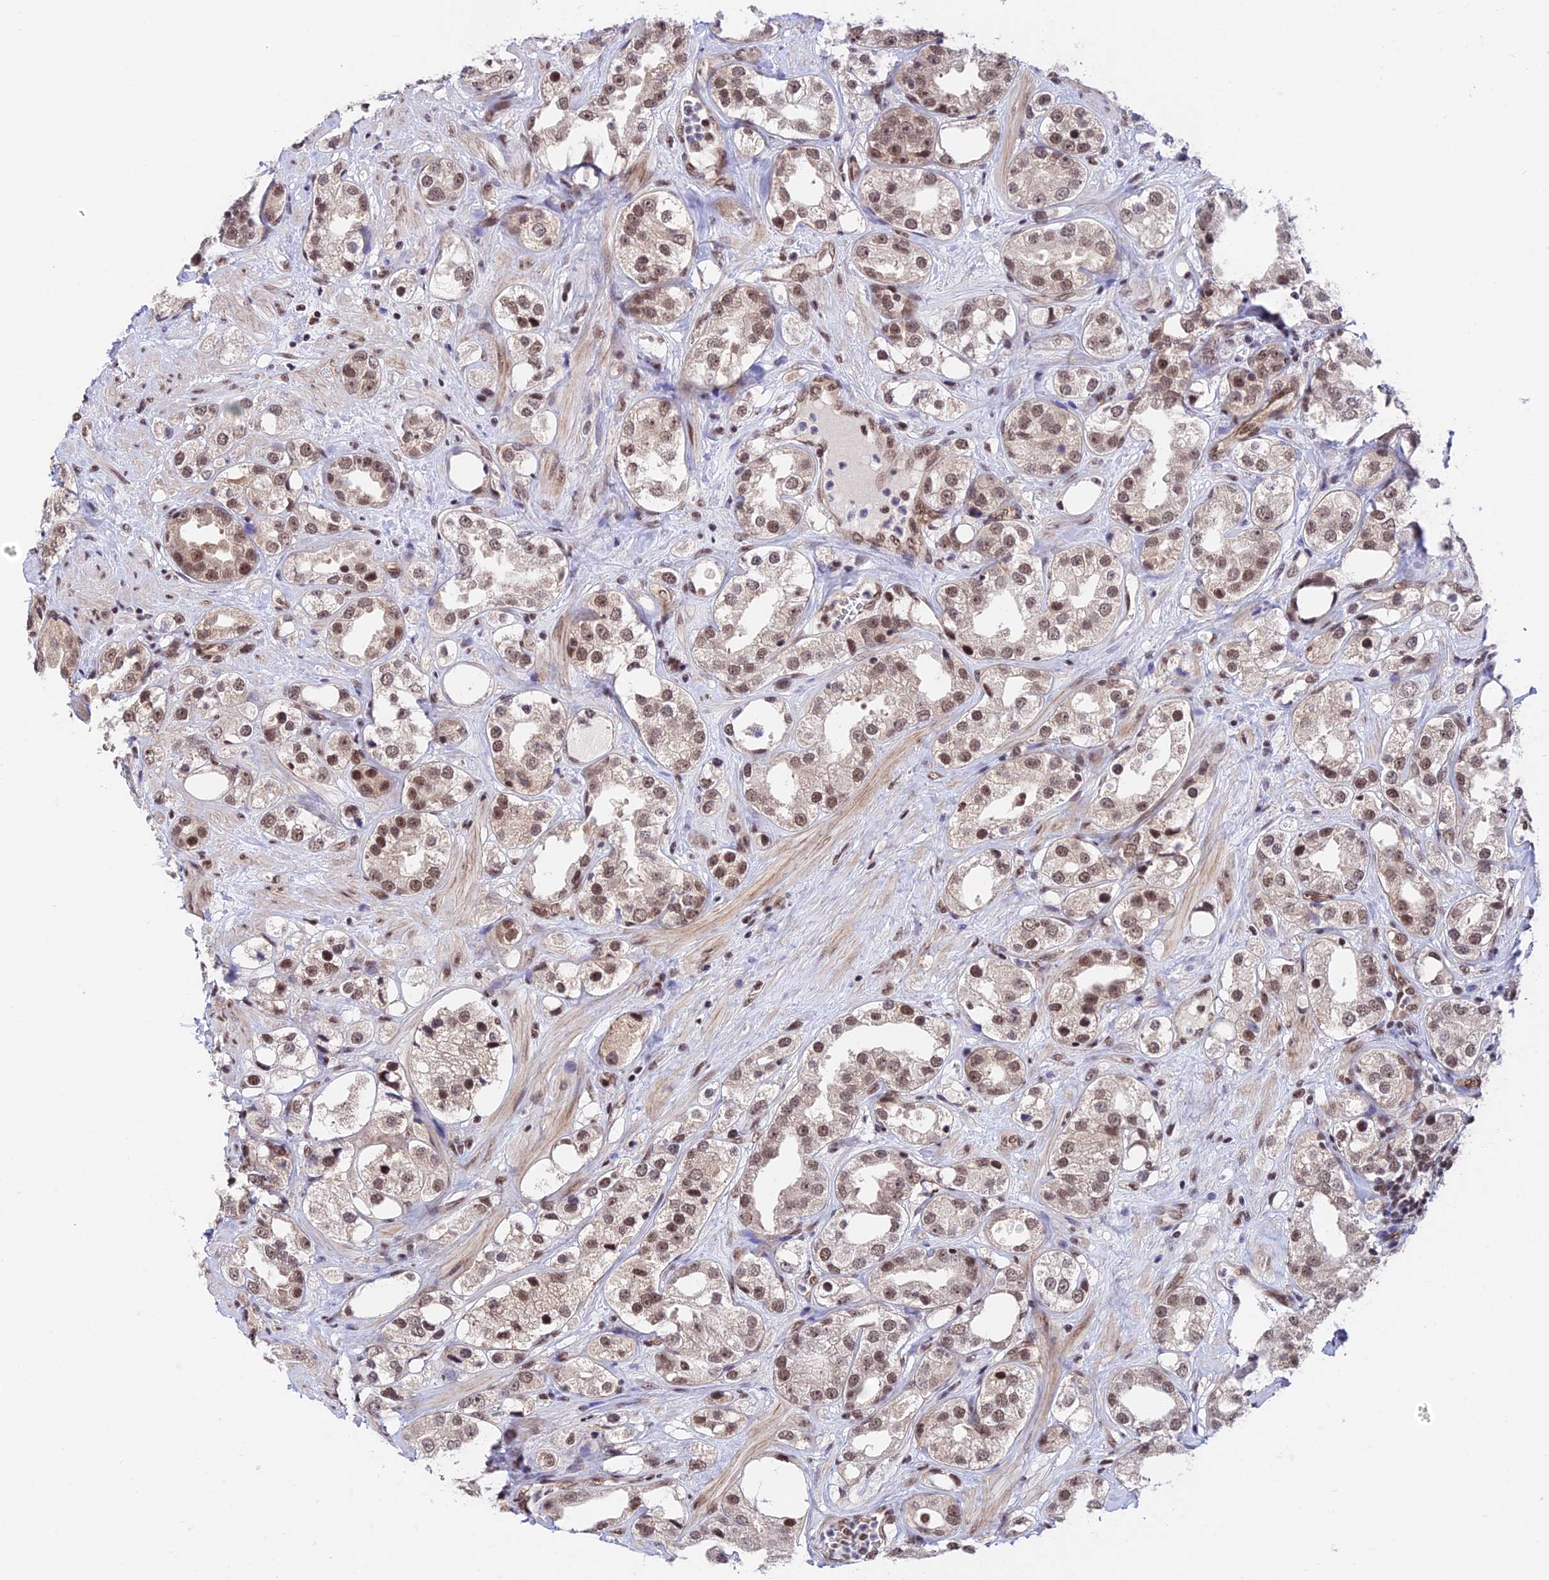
{"staining": {"intensity": "moderate", "quantity": ">75%", "location": "nuclear"}, "tissue": "prostate cancer", "cell_type": "Tumor cells", "image_type": "cancer", "snomed": [{"axis": "morphology", "description": "Adenocarcinoma, NOS"}, {"axis": "topography", "description": "Prostate"}], "caption": "A brown stain shows moderate nuclear expression of a protein in human adenocarcinoma (prostate) tumor cells.", "gene": "RBM42", "patient": {"sex": "male", "age": 79}}